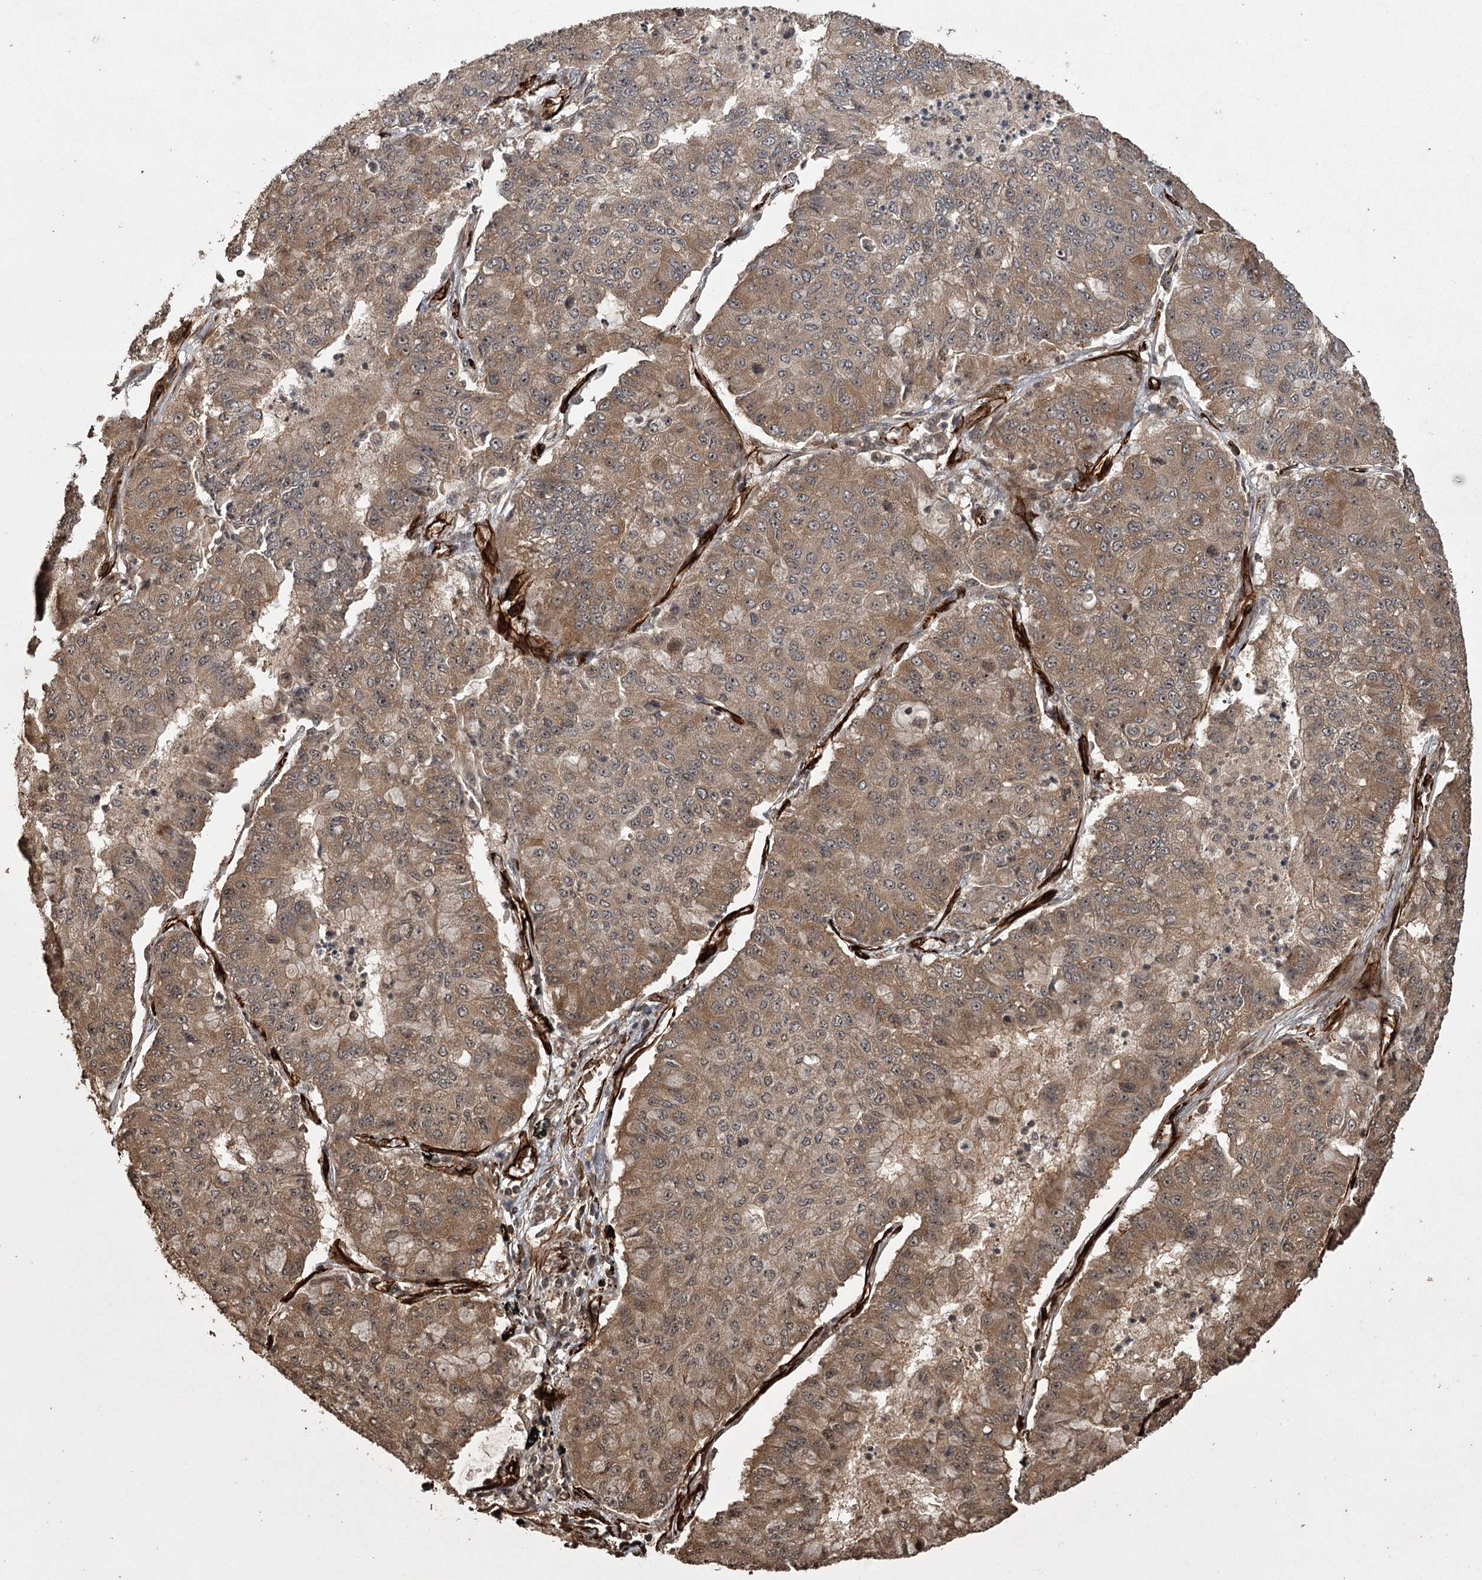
{"staining": {"intensity": "moderate", "quantity": ">75%", "location": "cytoplasmic/membranous"}, "tissue": "lung cancer", "cell_type": "Tumor cells", "image_type": "cancer", "snomed": [{"axis": "morphology", "description": "Squamous cell carcinoma, NOS"}, {"axis": "topography", "description": "Lung"}], "caption": "Tumor cells show moderate cytoplasmic/membranous positivity in approximately >75% of cells in lung cancer (squamous cell carcinoma). (Brightfield microscopy of DAB IHC at high magnification).", "gene": "RPAP3", "patient": {"sex": "male", "age": 74}}